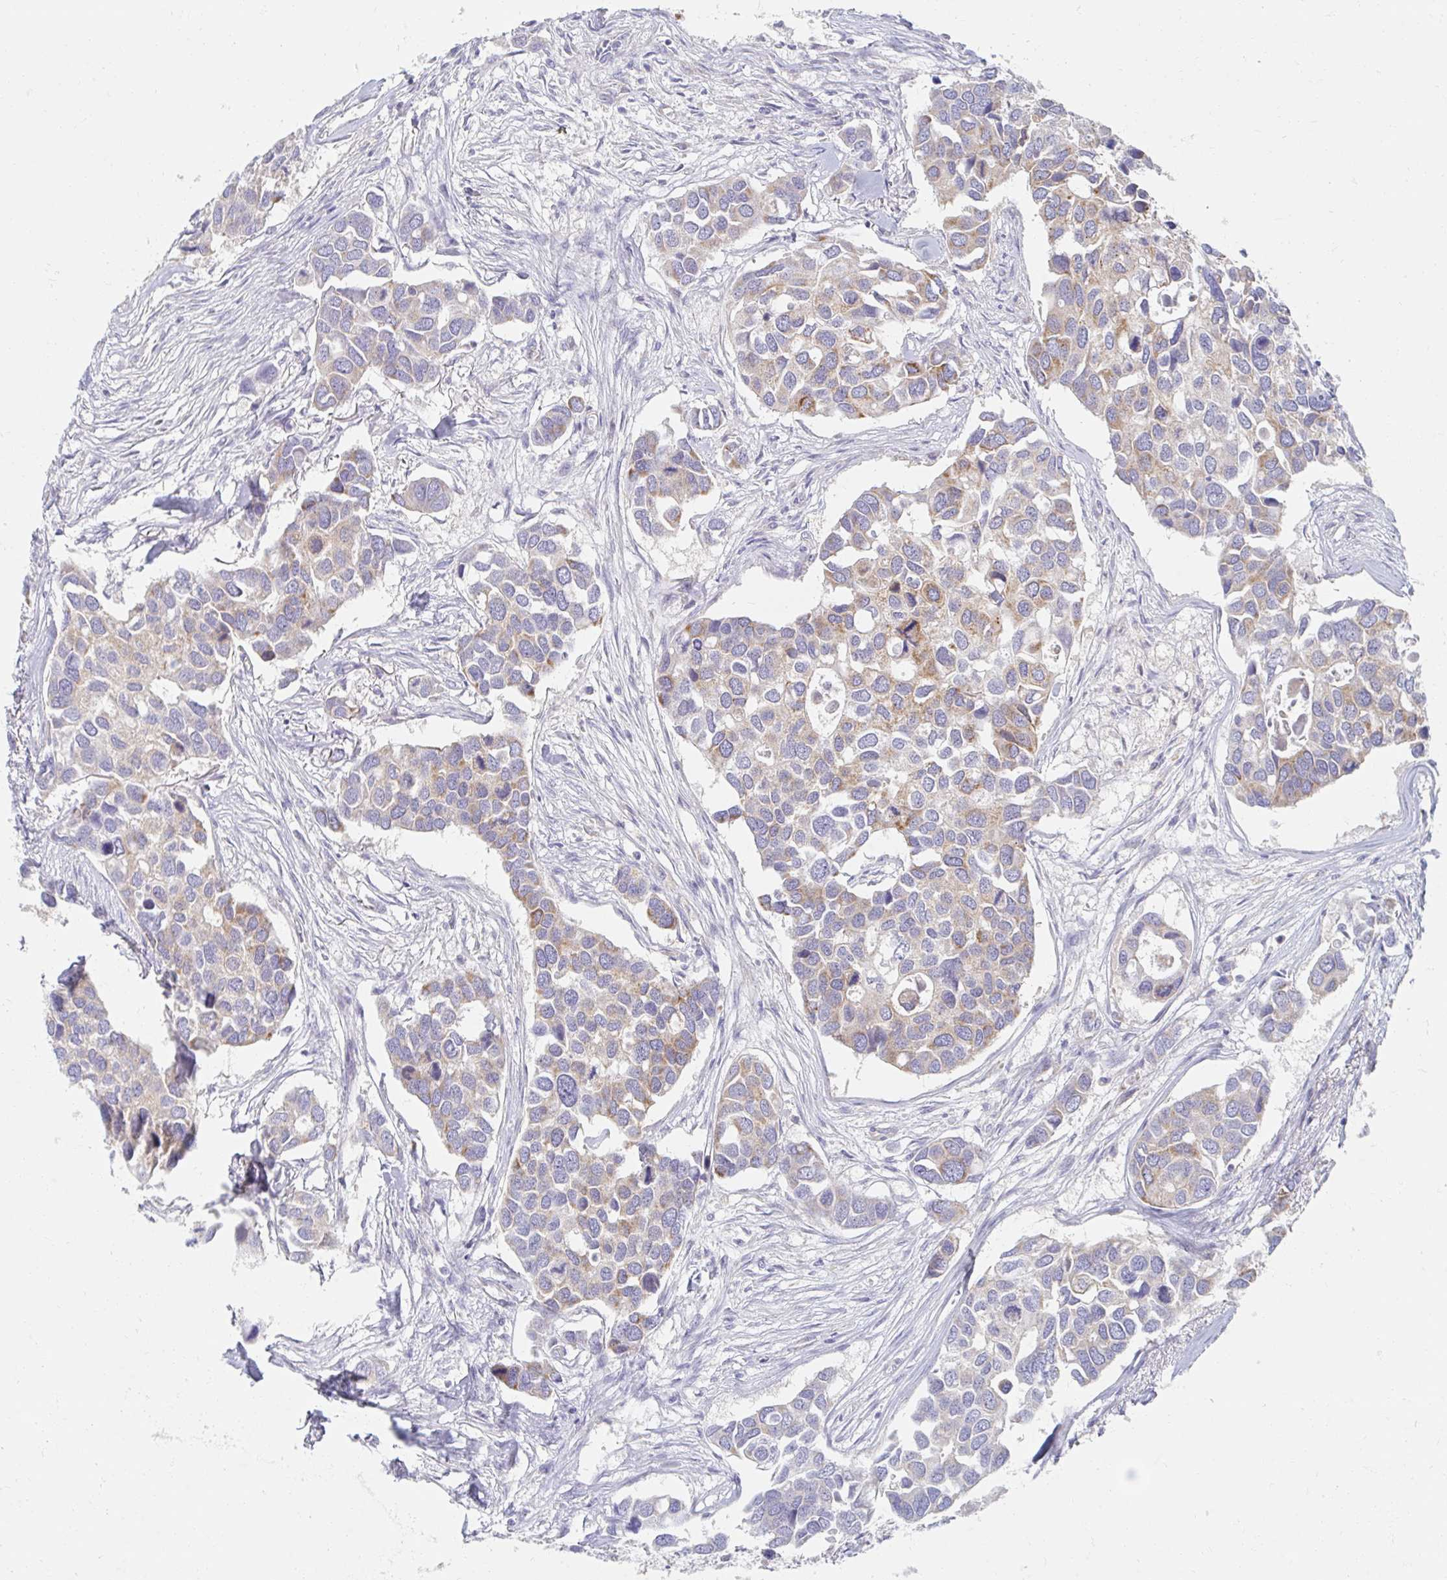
{"staining": {"intensity": "weak", "quantity": ">75%", "location": "cytoplasmic/membranous"}, "tissue": "breast cancer", "cell_type": "Tumor cells", "image_type": "cancer", "snomed": [{"axis": "morphology", "description": "Duct carcinoma"}, {"axis": "topography", "description": "Breast"}], "caption": "Breast invasive ductal carcinoma tissue shows weak cytoplasmic/membranous staining in about >75% of tumor cells, visualized by immunohistochemistry. Ihc stains the protein in brown and the nuclei are stained blue.", "gene": "MAVS", "patient": {"sex": "female", "age": 83}}